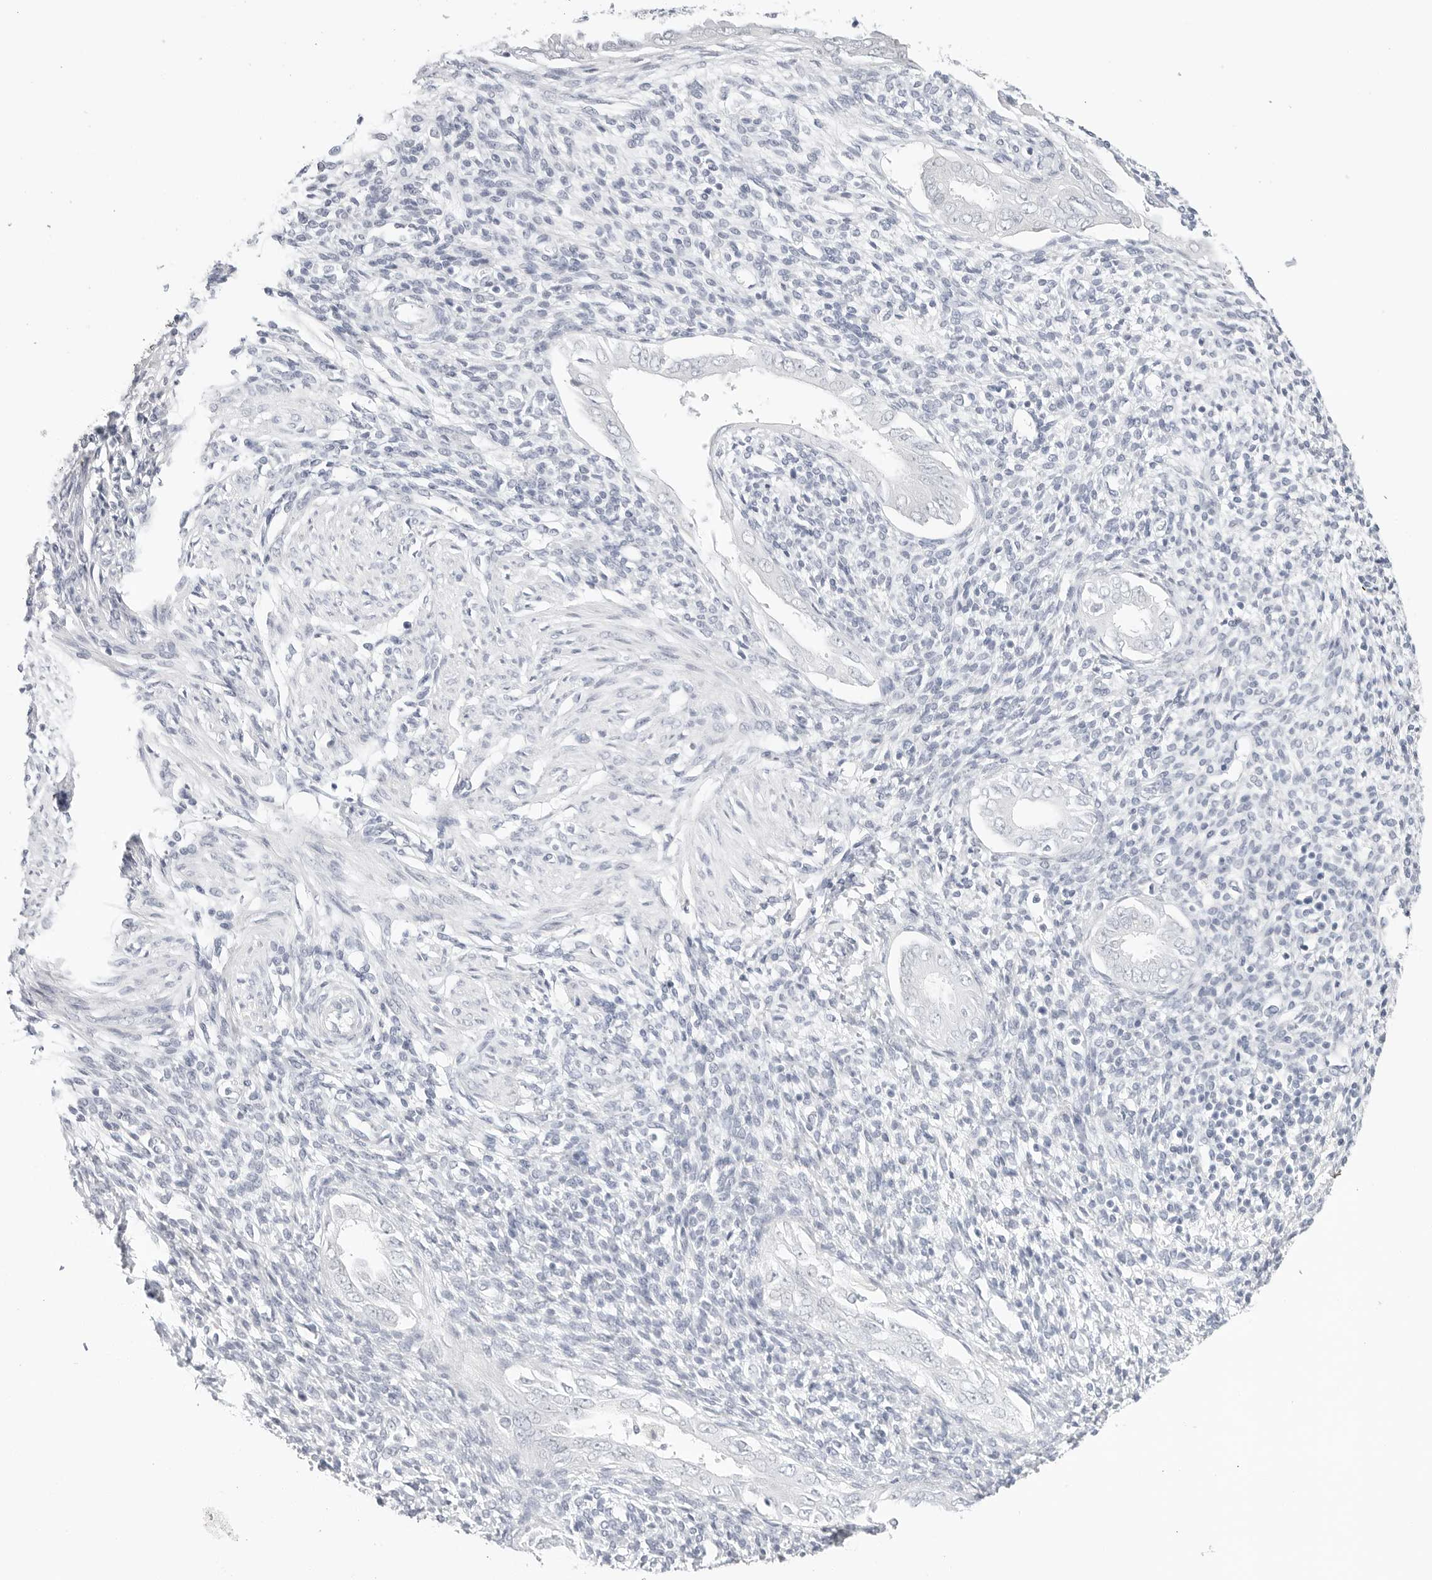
{"staining": {"intensity": "negative", "quantity": "none", "location": "none"}, "tissue": "endometrium", "cell_type": "Cells in endometrial stroma", "image_type": "normal", "snomed": [{"axis": "morphology", "description": "Normal tissue, NOS"}, {"axis": "topography", "description": "Endometrium"}], "caption": "Immunohistochemistry (IHC) micrograph of benign endometrium: human endometrium stained with DAB demonstrates no significant protein staining in cells in endometrial stroma.", "gene": "HMGCS2", "patient": {"sex": "female", "age": 66}}